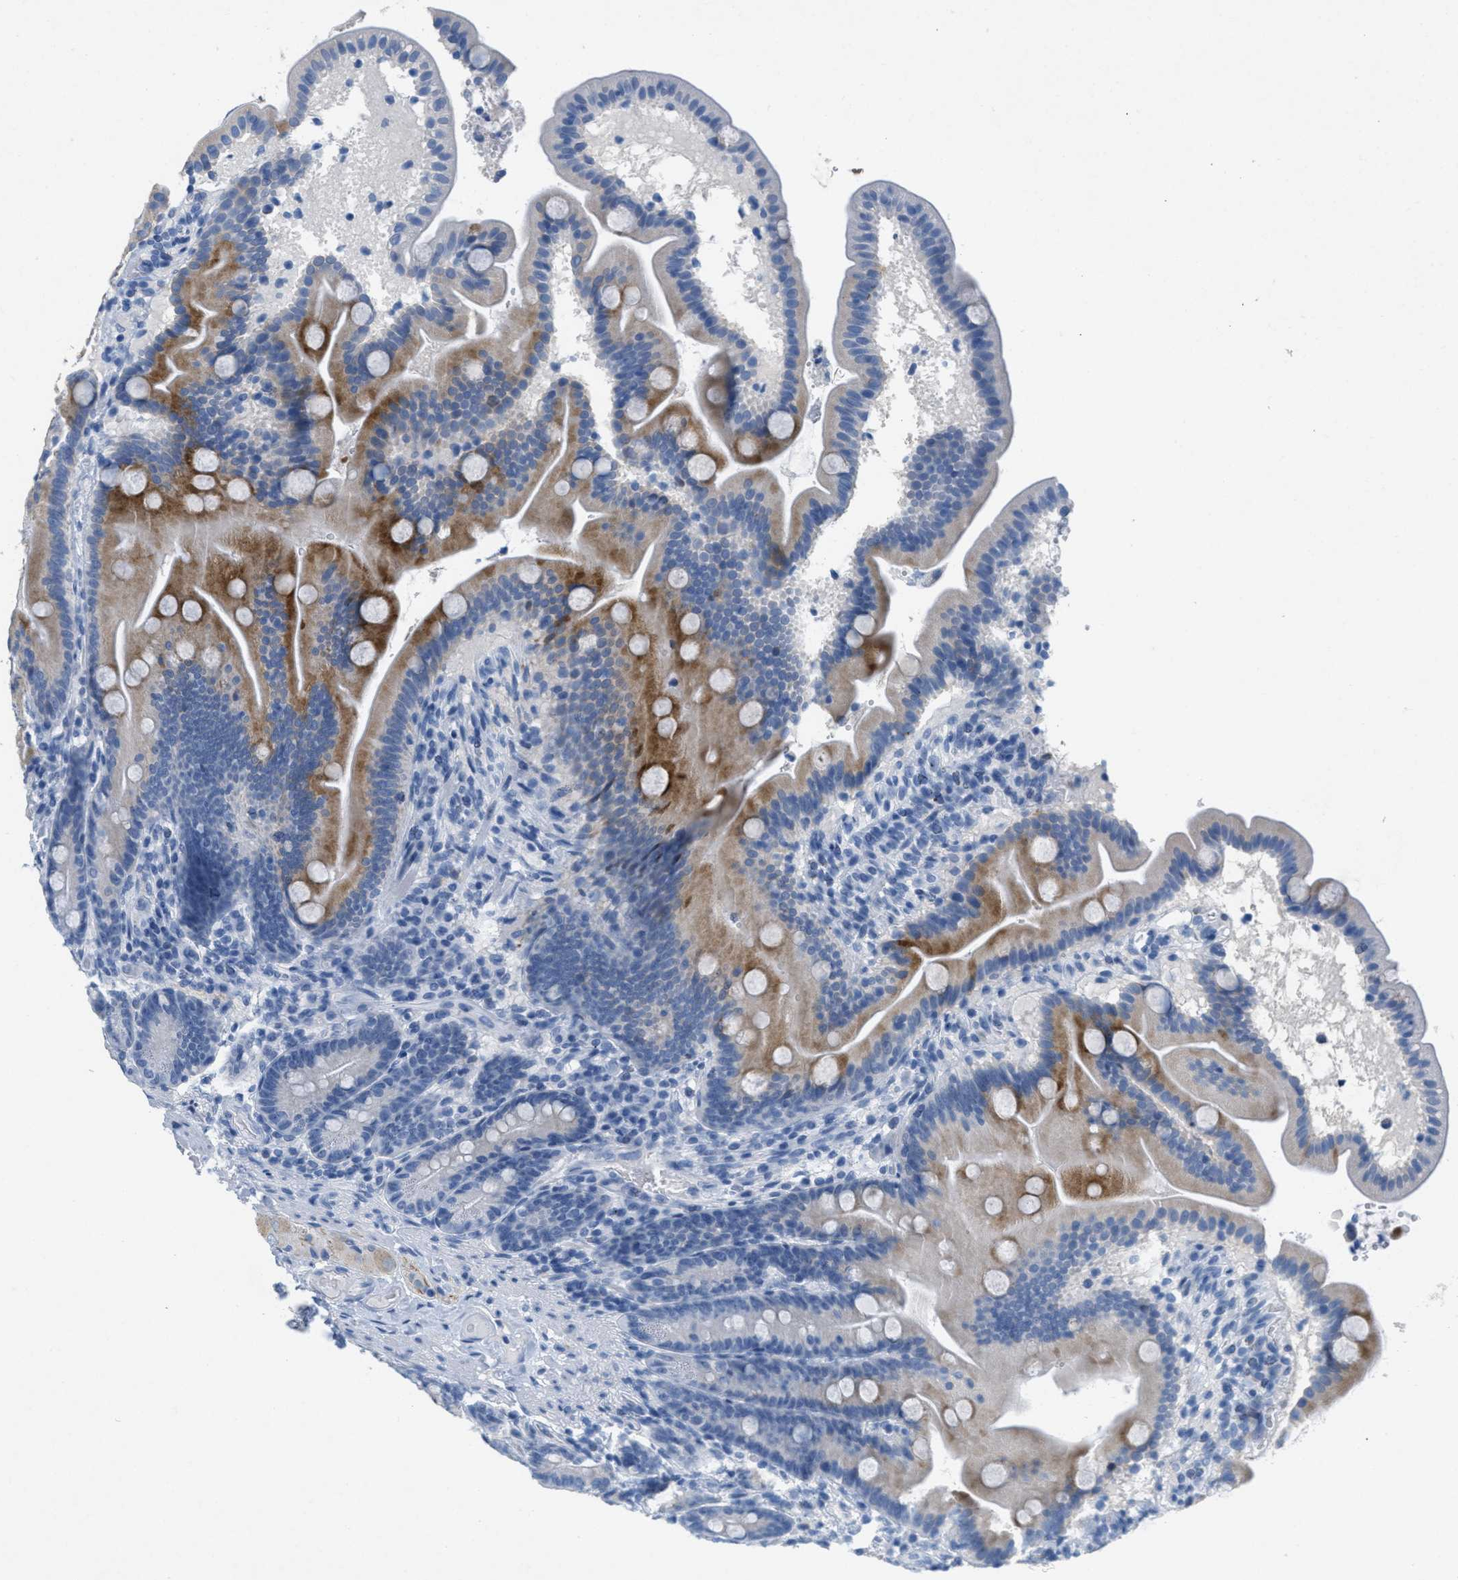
{"staining": {"intensity": "moderate", "quantity": "25%-75%", "location": "cytoplasmic/membranous"}, "tissue": "duodenum", "cell_type": "Glandular cells", "image_type": "normal", "snomed": [{"axis": "morphology", "description": "Normal tissue, NOS"}, {"axis": "topography", "description": "Duodenum"}], "caption": "Immunohistochemical staining of benign human duodenum shows 25%-75% levels of moderate cytoplasmic/membranous protein positivity in about 25%-75% of glandular cells.", "gene": "GPM6A", "patient": {"sex": "male", "age": 54}}